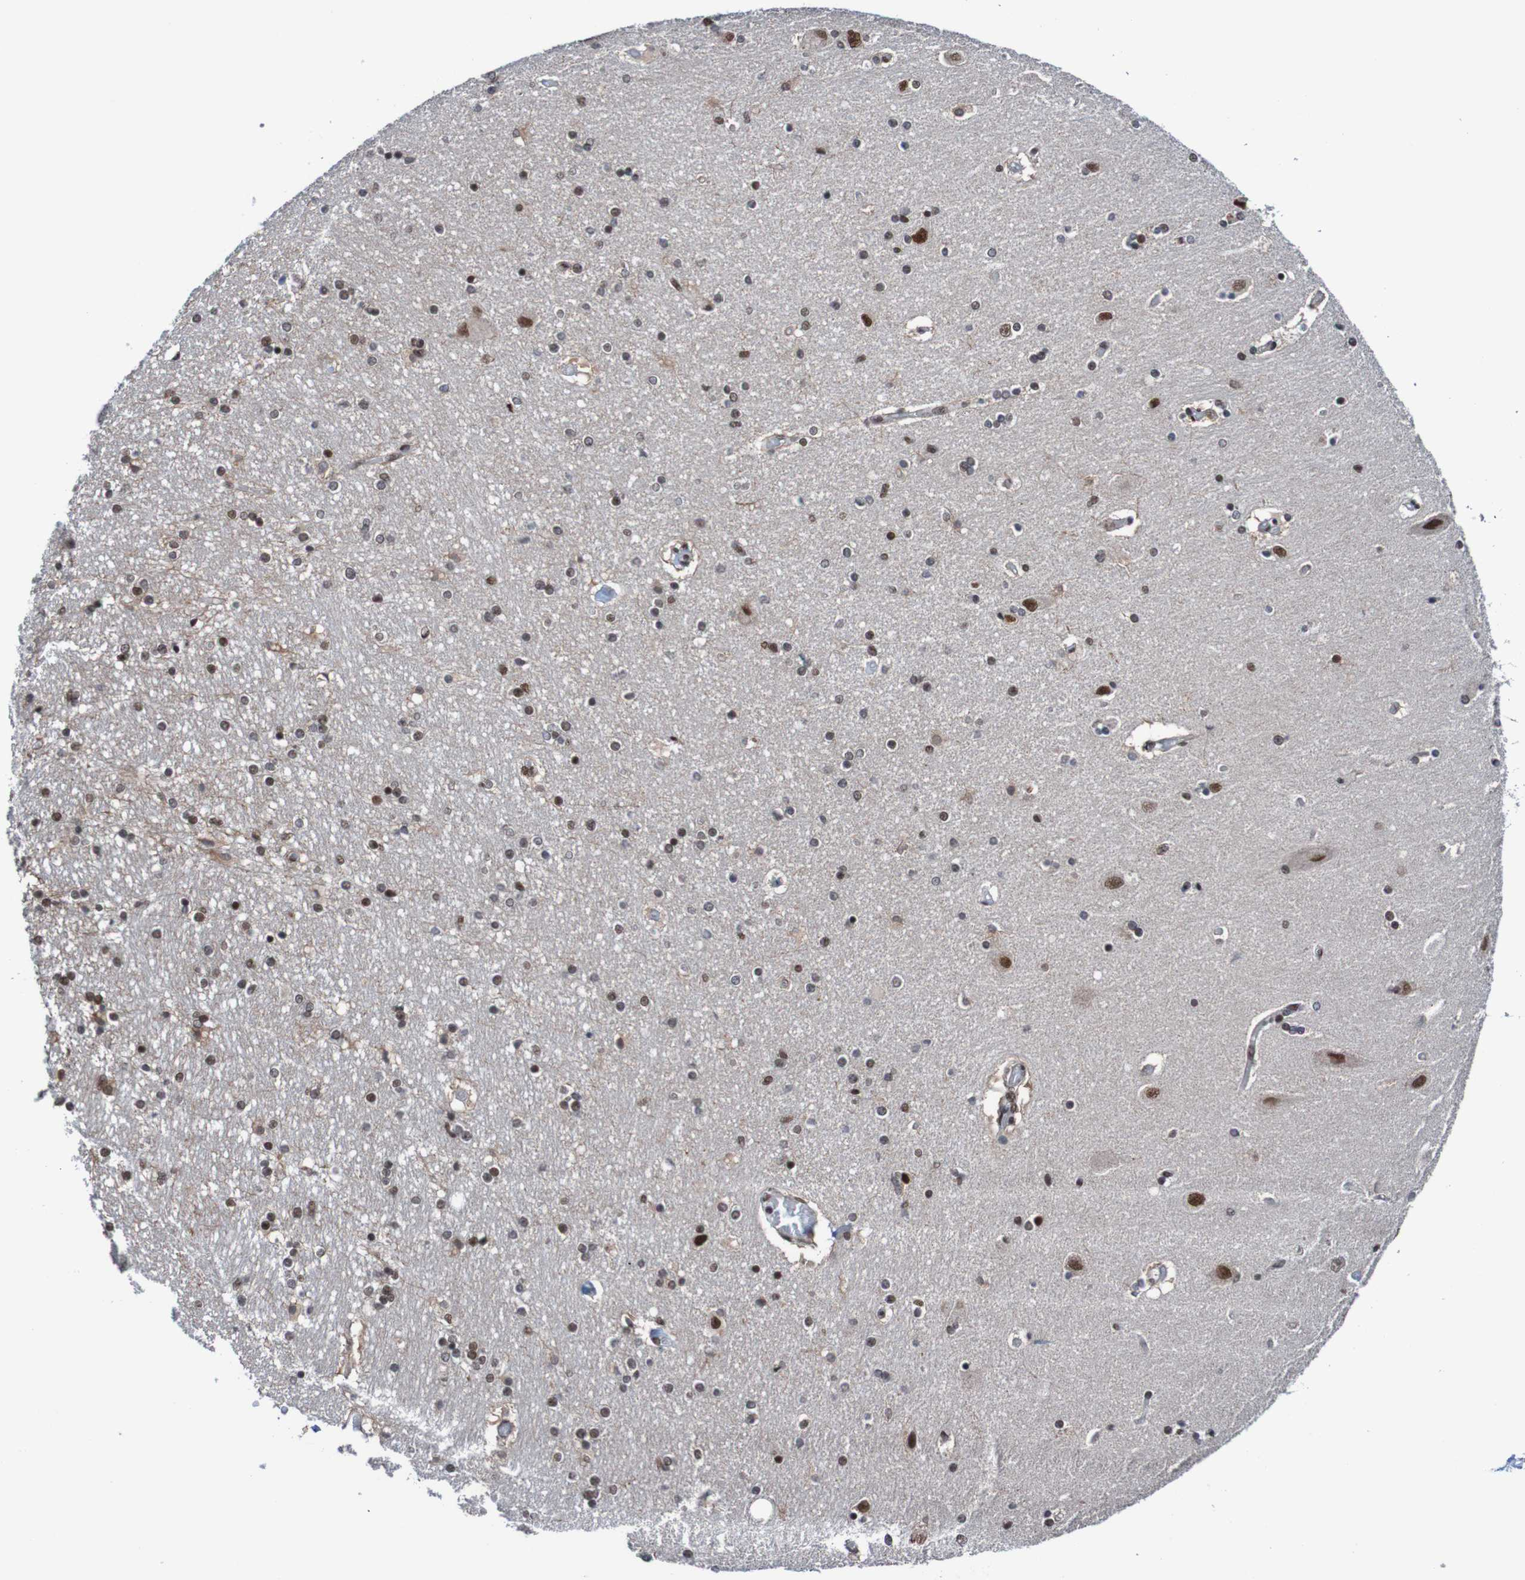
{"staining": {"intensity": "moderate", "quantity": ">75%", "location": "nuclear"}, "tissue": "hippocampus", "cell_type": "Glial cells", "image_type": "normal", "snomed": [{"axis": "morphology", "description": "Normal tissue, NOS"}, {"axis": "topography", "description": "Hippocampus"}], "caption": "Immunohistochemical staining of normal human hippocampus displays >75% levels of moderate nuclear protein staining in approximately >75% of glial cells.", "gene": "CDC5L", "patient": {"sex": "female", "age": 54}}